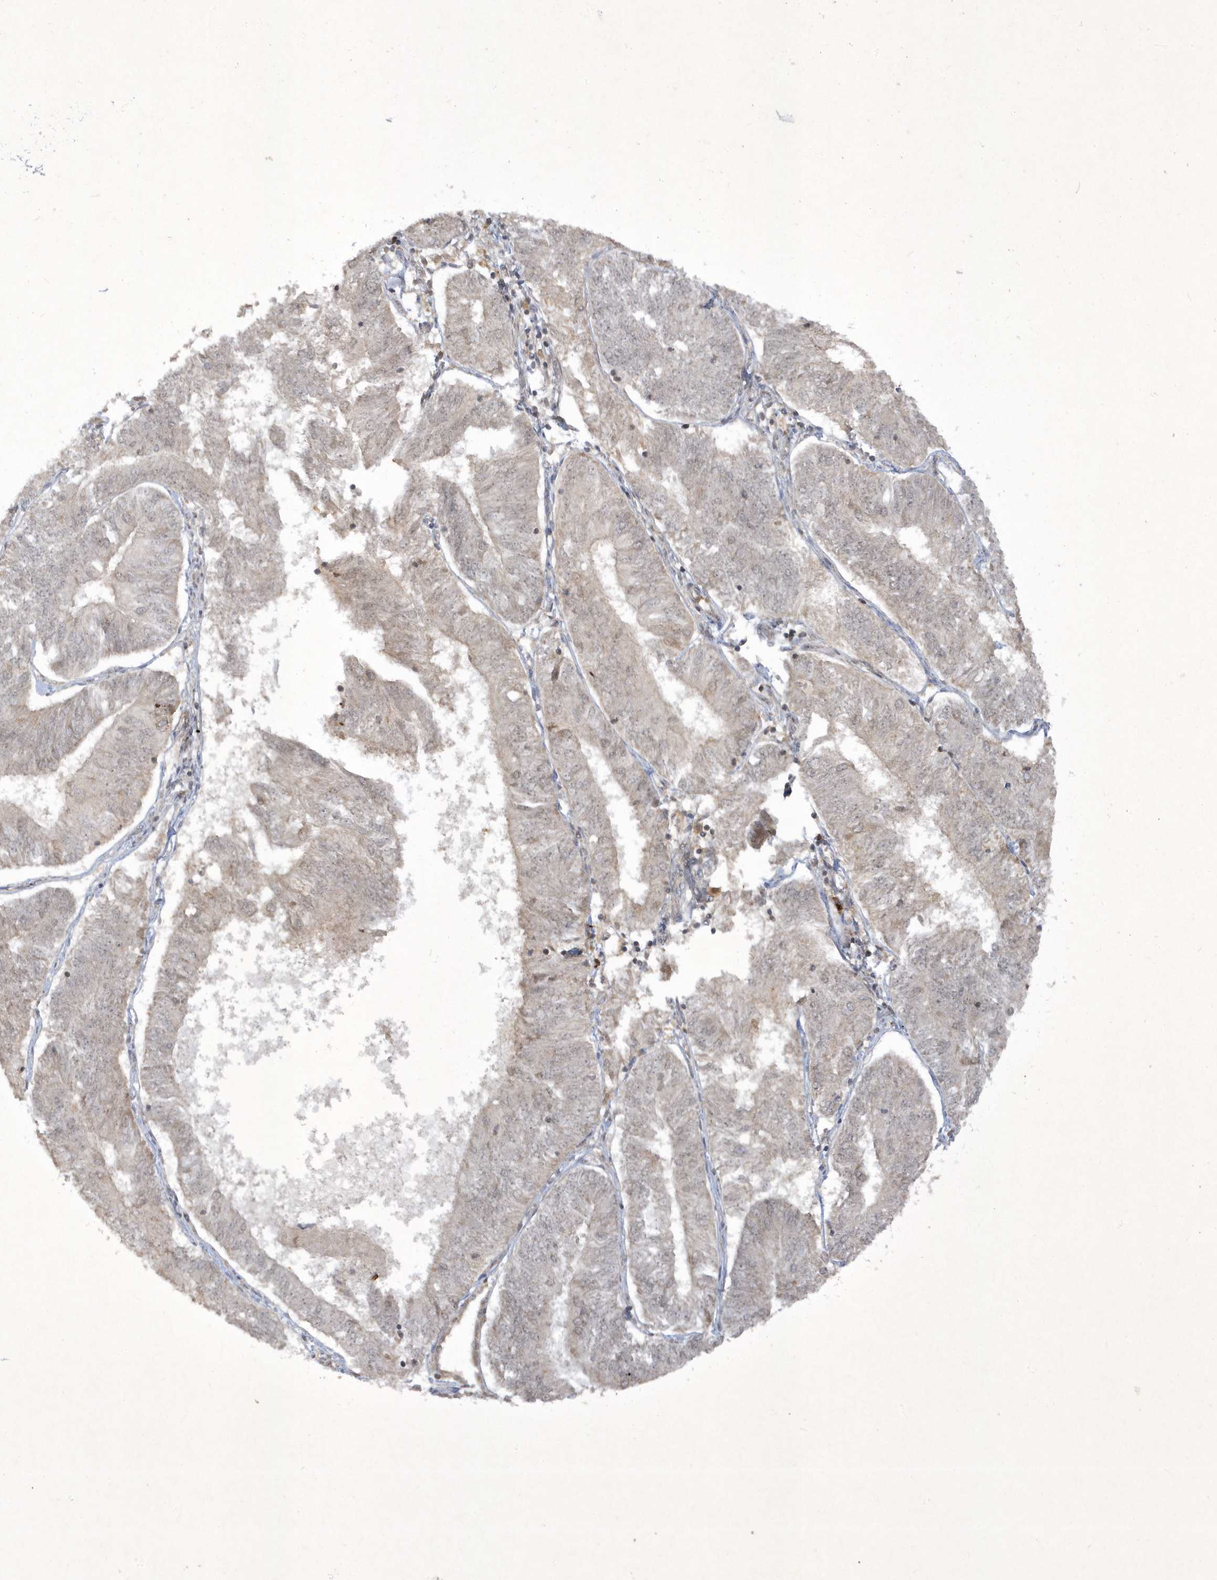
{"staining": {"intensity": "negative", "quantity": "none", "location": "none"}, "tissue": "endometrial cancer", "cell_type": "Tumor cells", "image_type": "cancer", "snomed": [{"axis": "morphology", "description": "Adenocarcinoma, NOS"}, {"axis": "topography", "description": "Endometrium"}], "caption": "DAB (3,3'-diaminobenzidine) immunohistochemical staining of adenocarcinoma (endometrial) displays no significant expression in tumor cells.", "gene": "ZNF213", "patient": {"sex": "female", "age": 58}}